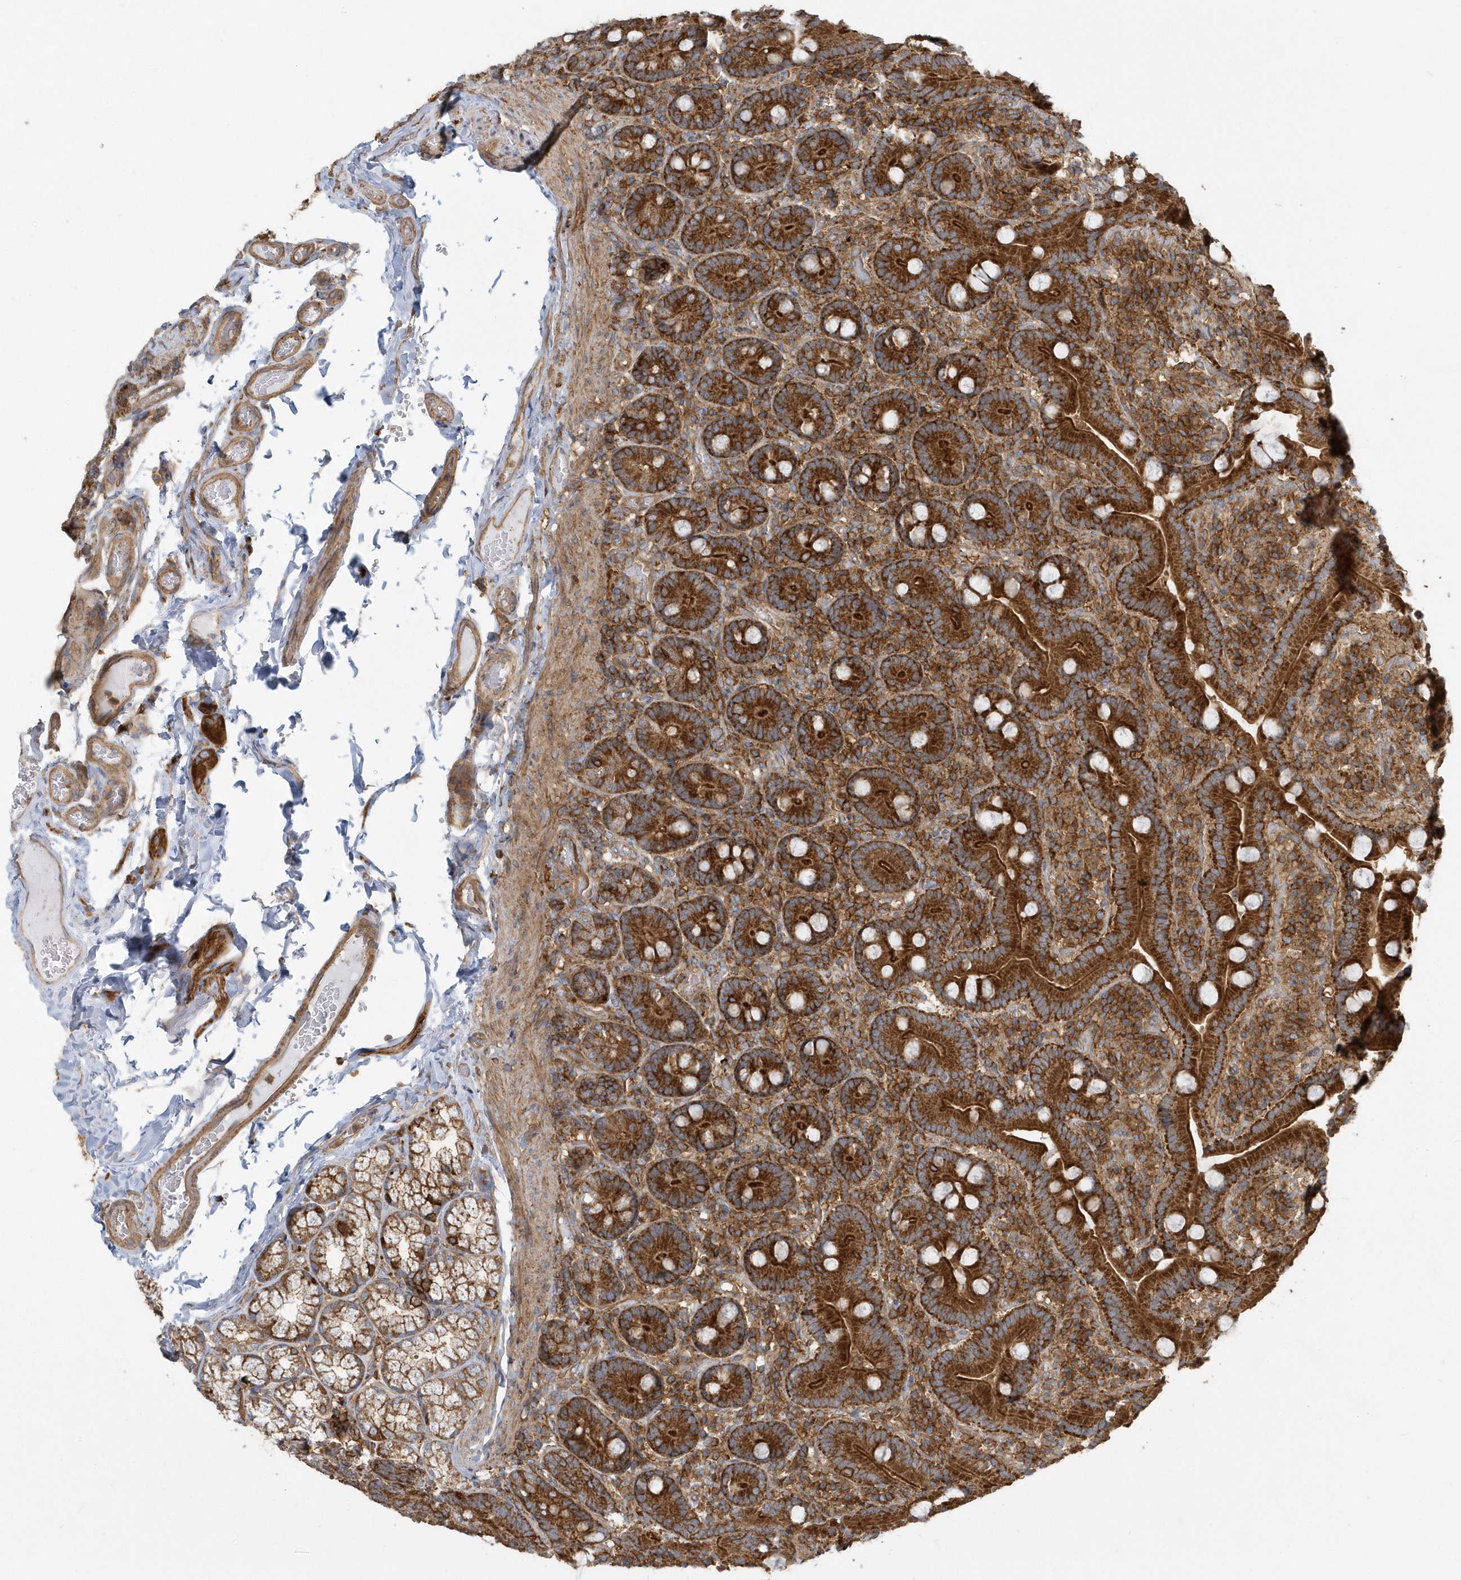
{"staining": {"intensity": "strong", "quantity": ">75%", "location": "cytoplasmic/membranous"}, "tissue": "duodenum", "cell_type": "Glandular cells", "image_type": "normal", "snomed": [{"axis": "morphology", "description": "Normal tissue, NOS"}, {"axis": "topography", "description": "Duodenum"}], "caption": "Brown immunohistochemical staining in normal human duodenum exhibits strong cytoplasmic/membranous positivity in about >75% of glandular cells. (DAB (3,3'-diaminobenzidine) IHC, brown staining for protein, blue staining for nuclei).", "gene": "TRAIP", "patient": {"sex": "female", "age": 62}}